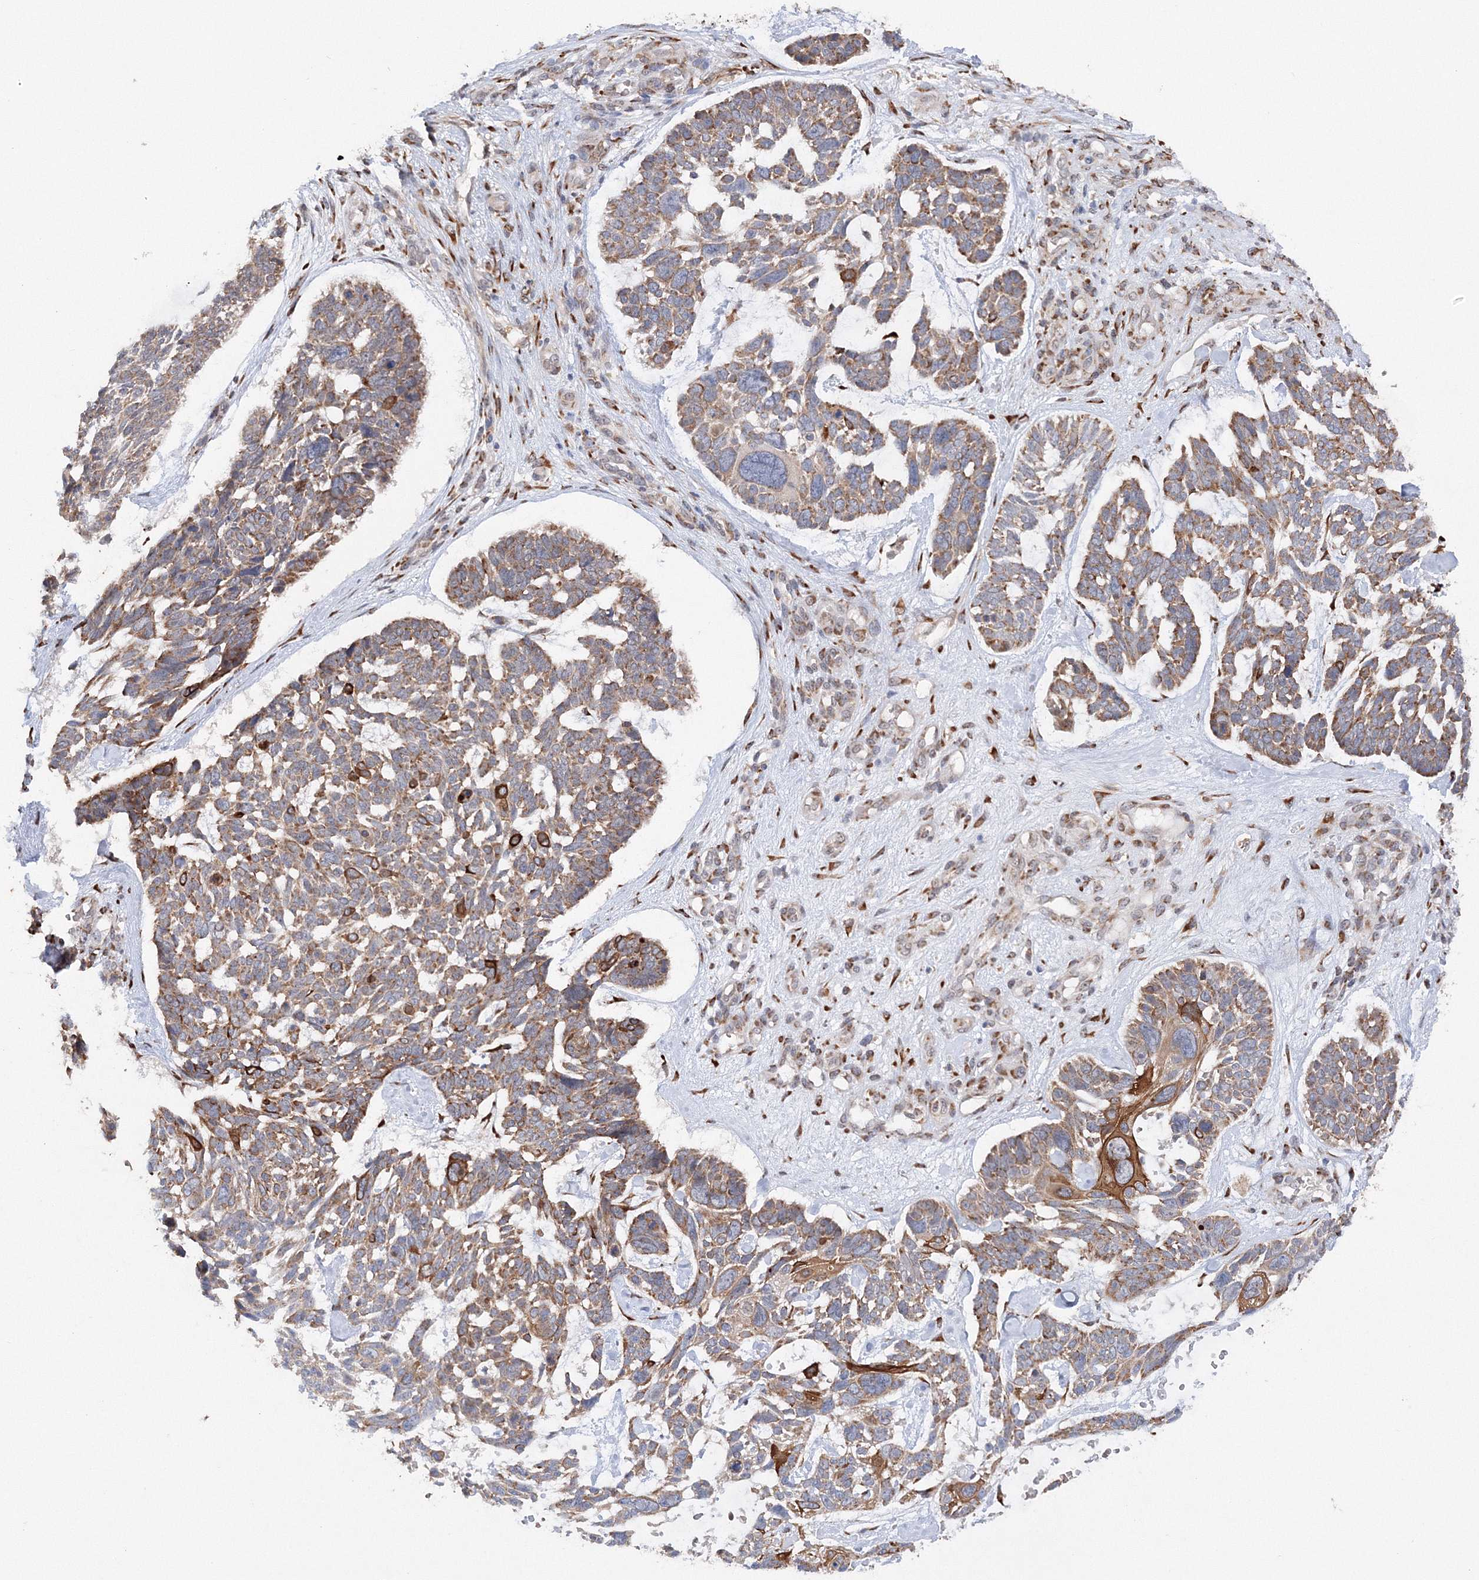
{"staining": {"intensity": "moderate", "quantity": "25%-75%", "location": "cytoplasmic/membranous"}, "tissue": "skin cancer", "cell_type": "Tumor cells", "image_type": "cancer", "snomed": [{"axis": "morphology", "description": "Basal cell carcinoma"}, {"axis": "topography", "description": "Skin"}], "caption": "About 25%-75% of tumor cells in skin basal cell carcinoma exhibit moderate cytoplasmic/membranous protein staining as visualized by brown immunohistochemical staining.", "gene": "DIS3L2", "patient": {"sex": "male", "age": 88}}